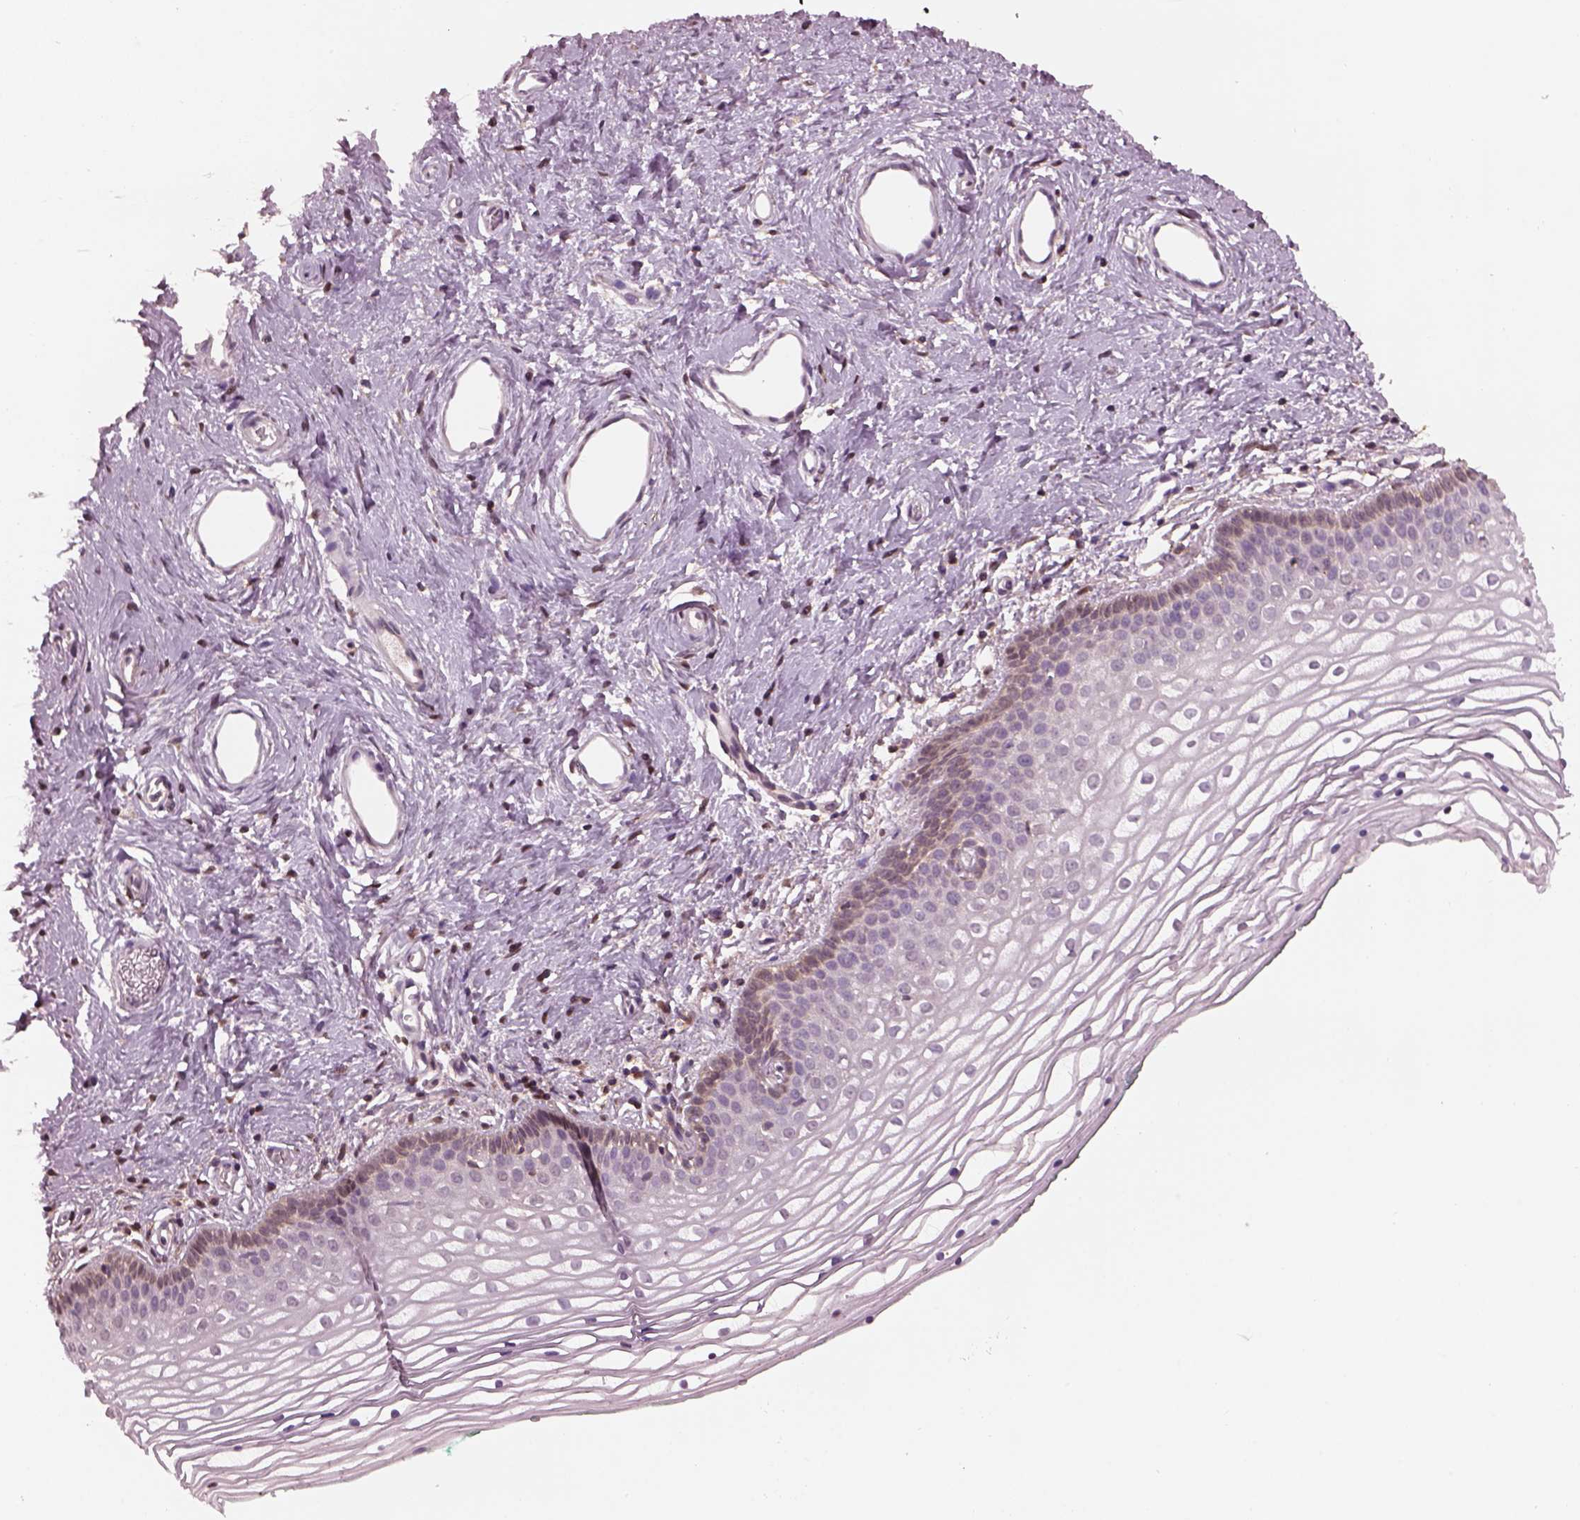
{"staining": {"intensity": "weak", "quantity": "<25%", "location": "cytoplasmic/membranous"}, "tissue": "vagina", "cell_type": "Squamous epithelial cells", "image_type": "normal", "snomed": [{"axis": "morphology", "description": "Normal tissue, NOS"}, {"axis": "topography", "description": "Vagina"}], "caption": "Squamous epithelial cells are negative for protein expression in benign human vagina.", "gene": "SRI", "patient": {"sex": "female", "age": 36}}